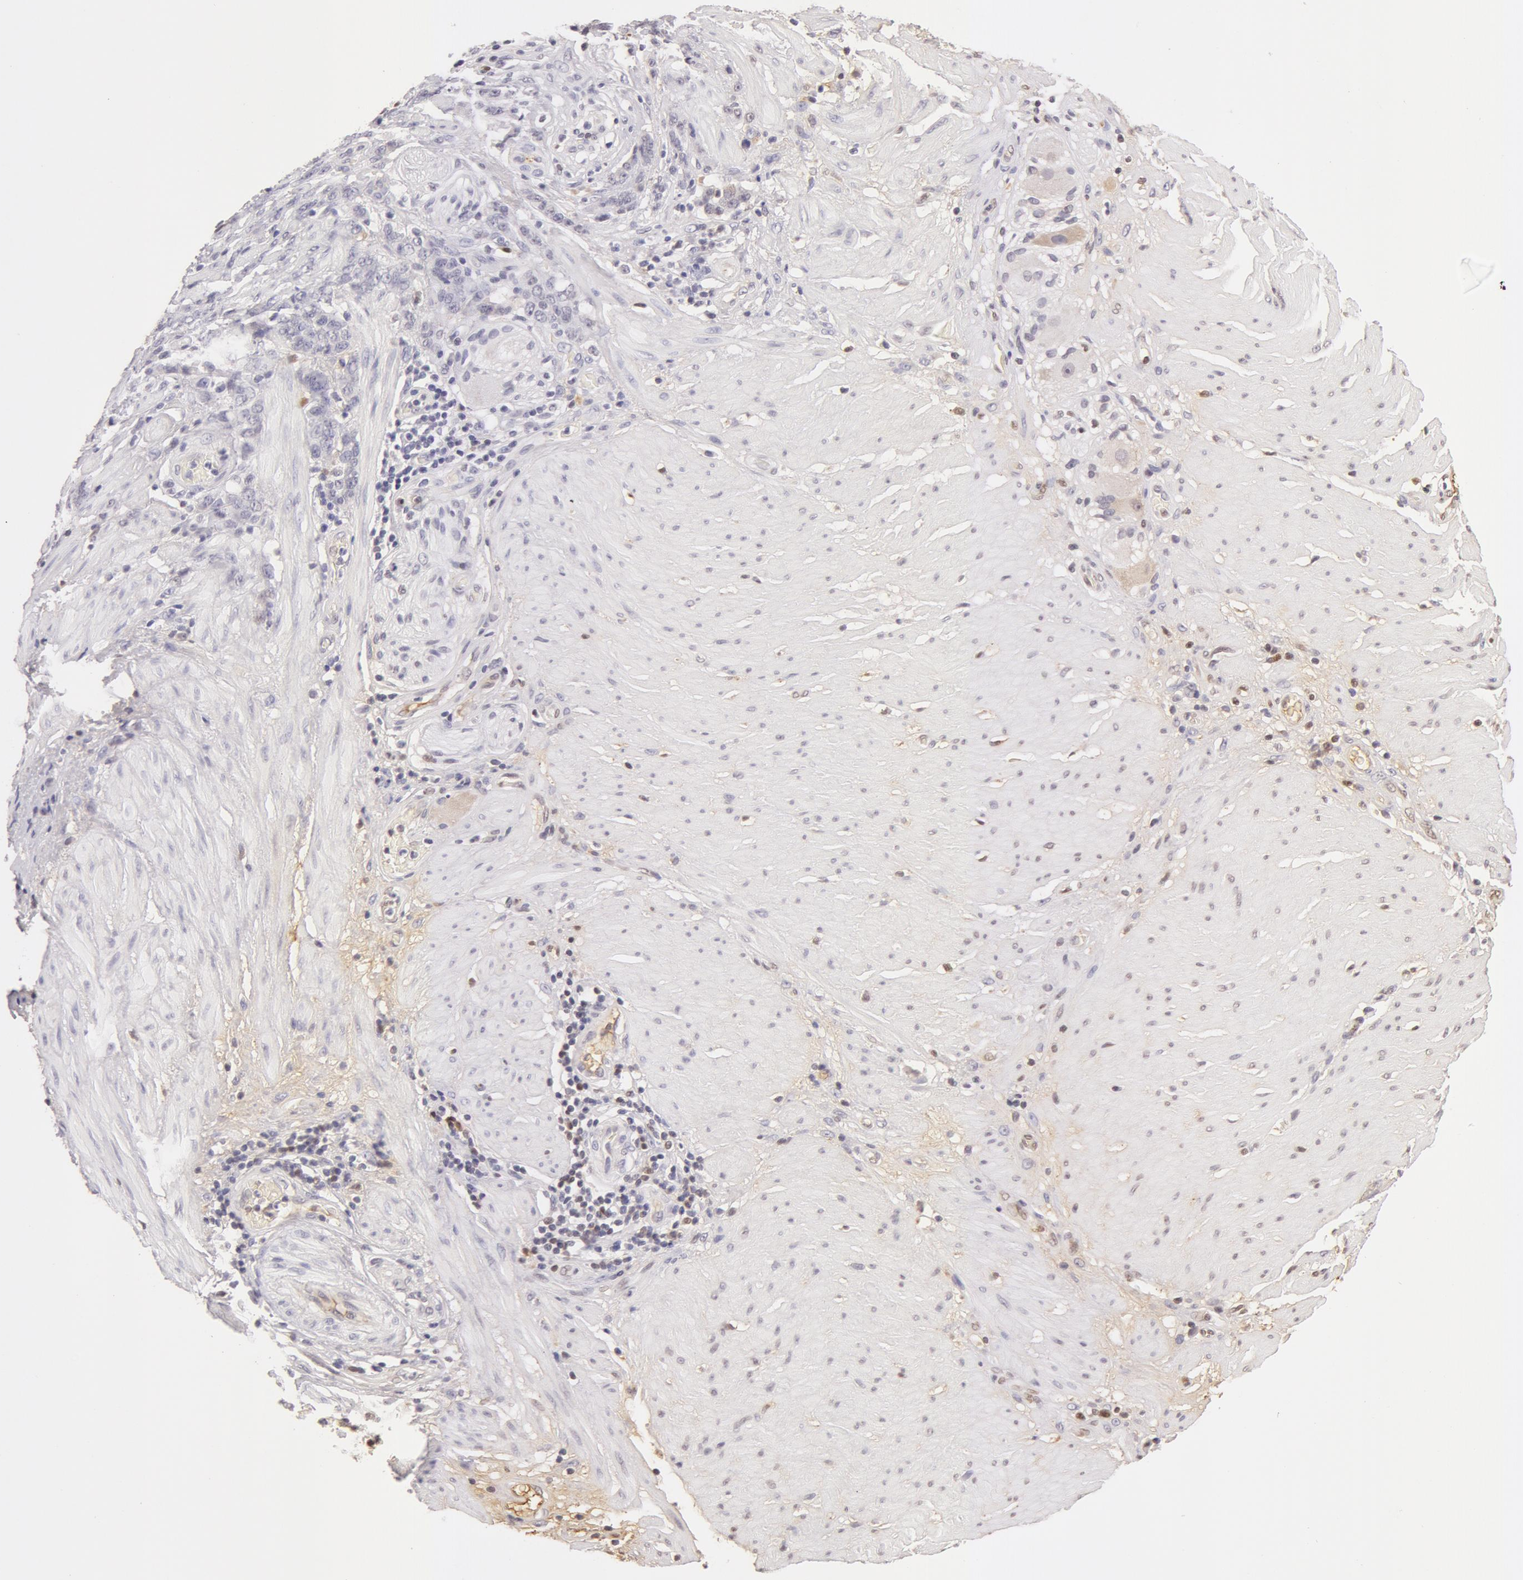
{"staining": {"intensity": "negative", "quantity": "none", "location": "none"}, "tissue": "stomach cancer", "cell_type": "Tumor cells", "image_type": "cancer", "snomed": [{"axis": "morphology", "description": "Adenocarcinoma, NOS"}, {"axis": "topography", "description": "Stomach, lower"}], "caption": "An immunohistochemistry image of stomach cancer is shown. There is no staining in tumor cells of stomach cancer. (Brightfield microscopy of DAB immunohistochemistry at high magnification).", "gene": "AHSG", "patient": {"sex": "male", "age": 88}}